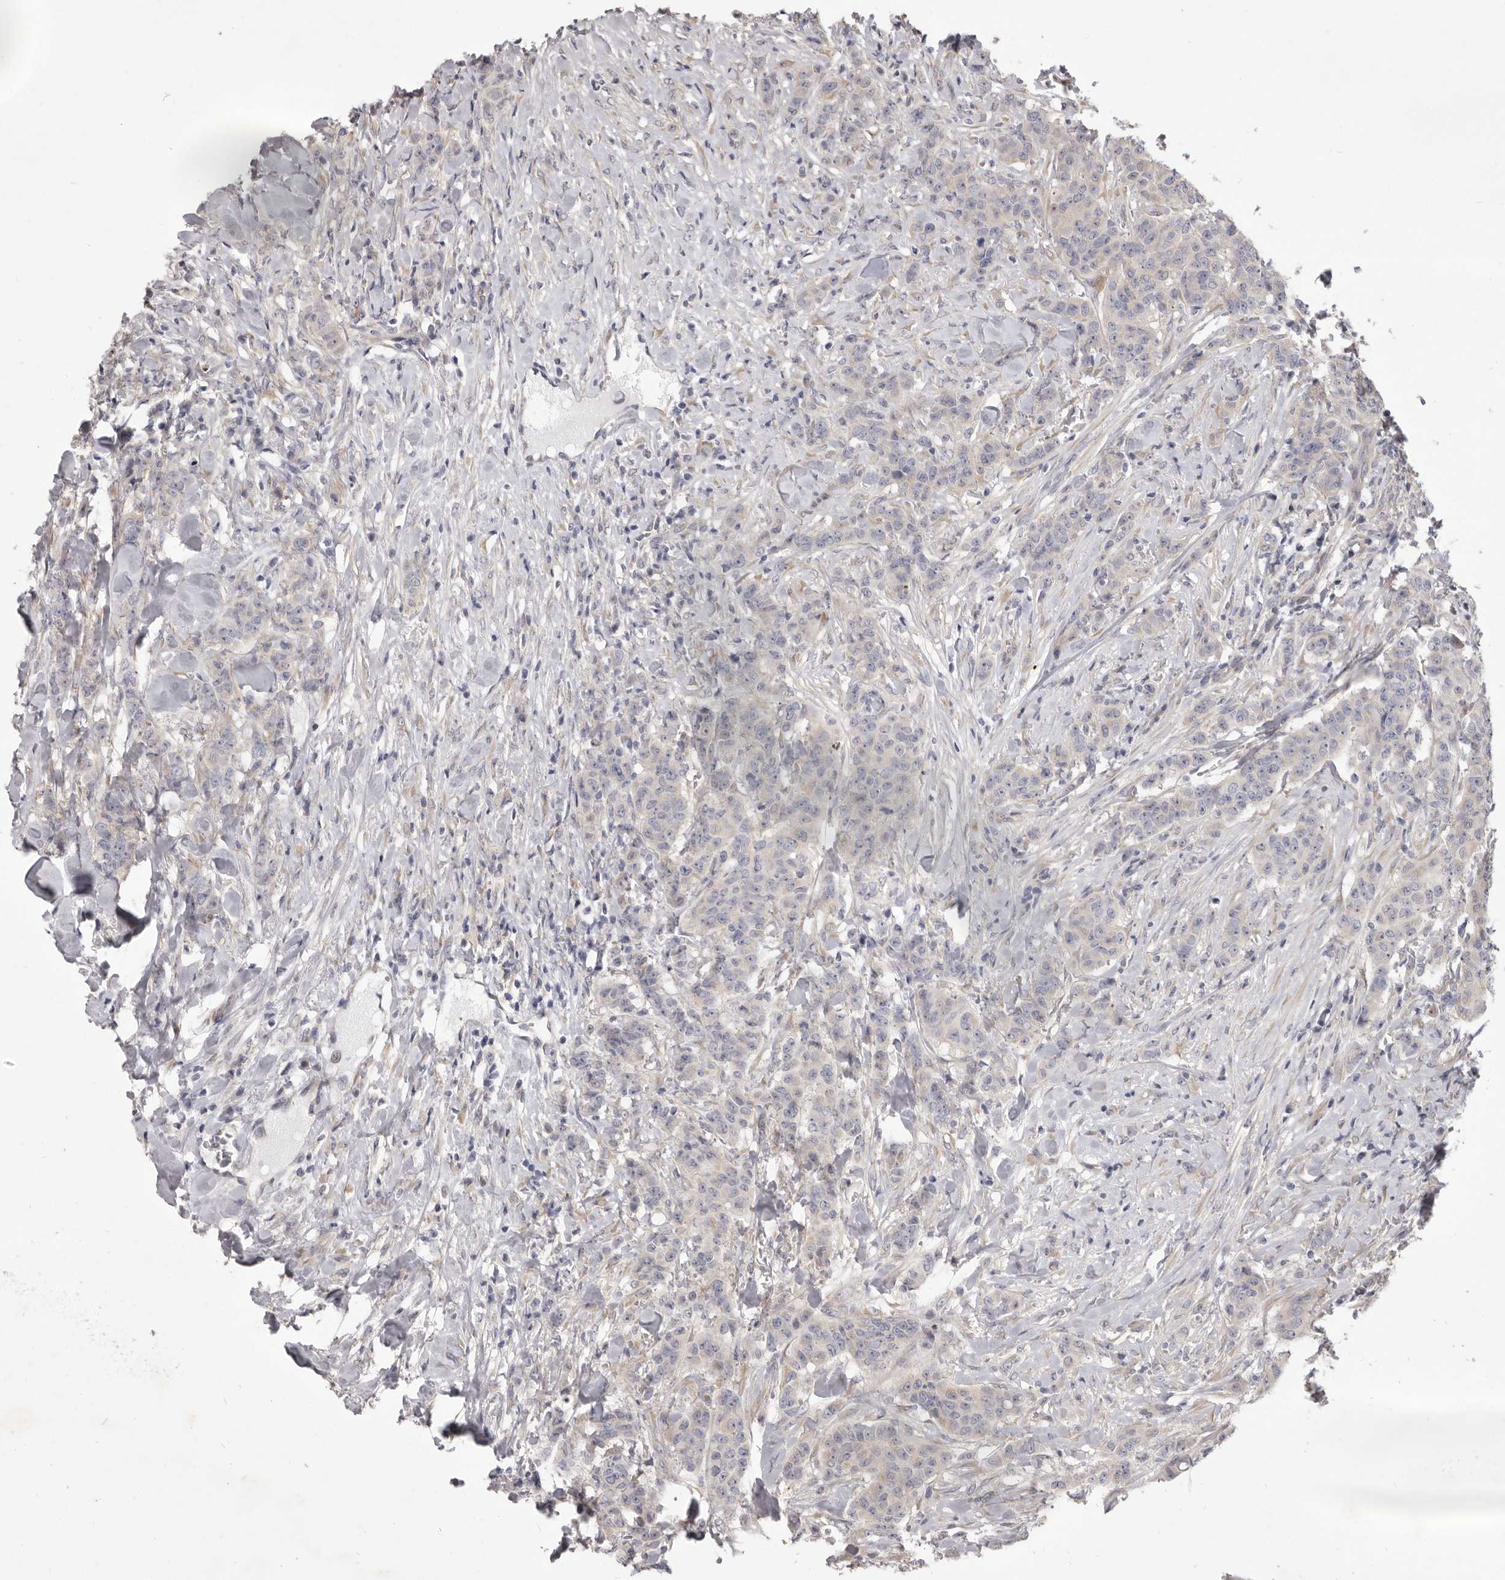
{"staining": {"intensity": "negative", "quantity": "none", "location": "none"}, "tissue": "breast cancer", "cell_type": "Tumor cells", "image_type": "cancer", "snomed": [{"axis": "morphology", "description": "Duct carcinoma"}, {"axis": "topography", "description": "Breast"}], "caption": "A high-resolution photomicrograph shows immunohistochemistry (IHC) staining of breast cancer (intraductal carcinoma), which displays no significant staining in tumor cells.", "gene": "TBC1D8B", "patient": {"sex": "female", "age": 40}}